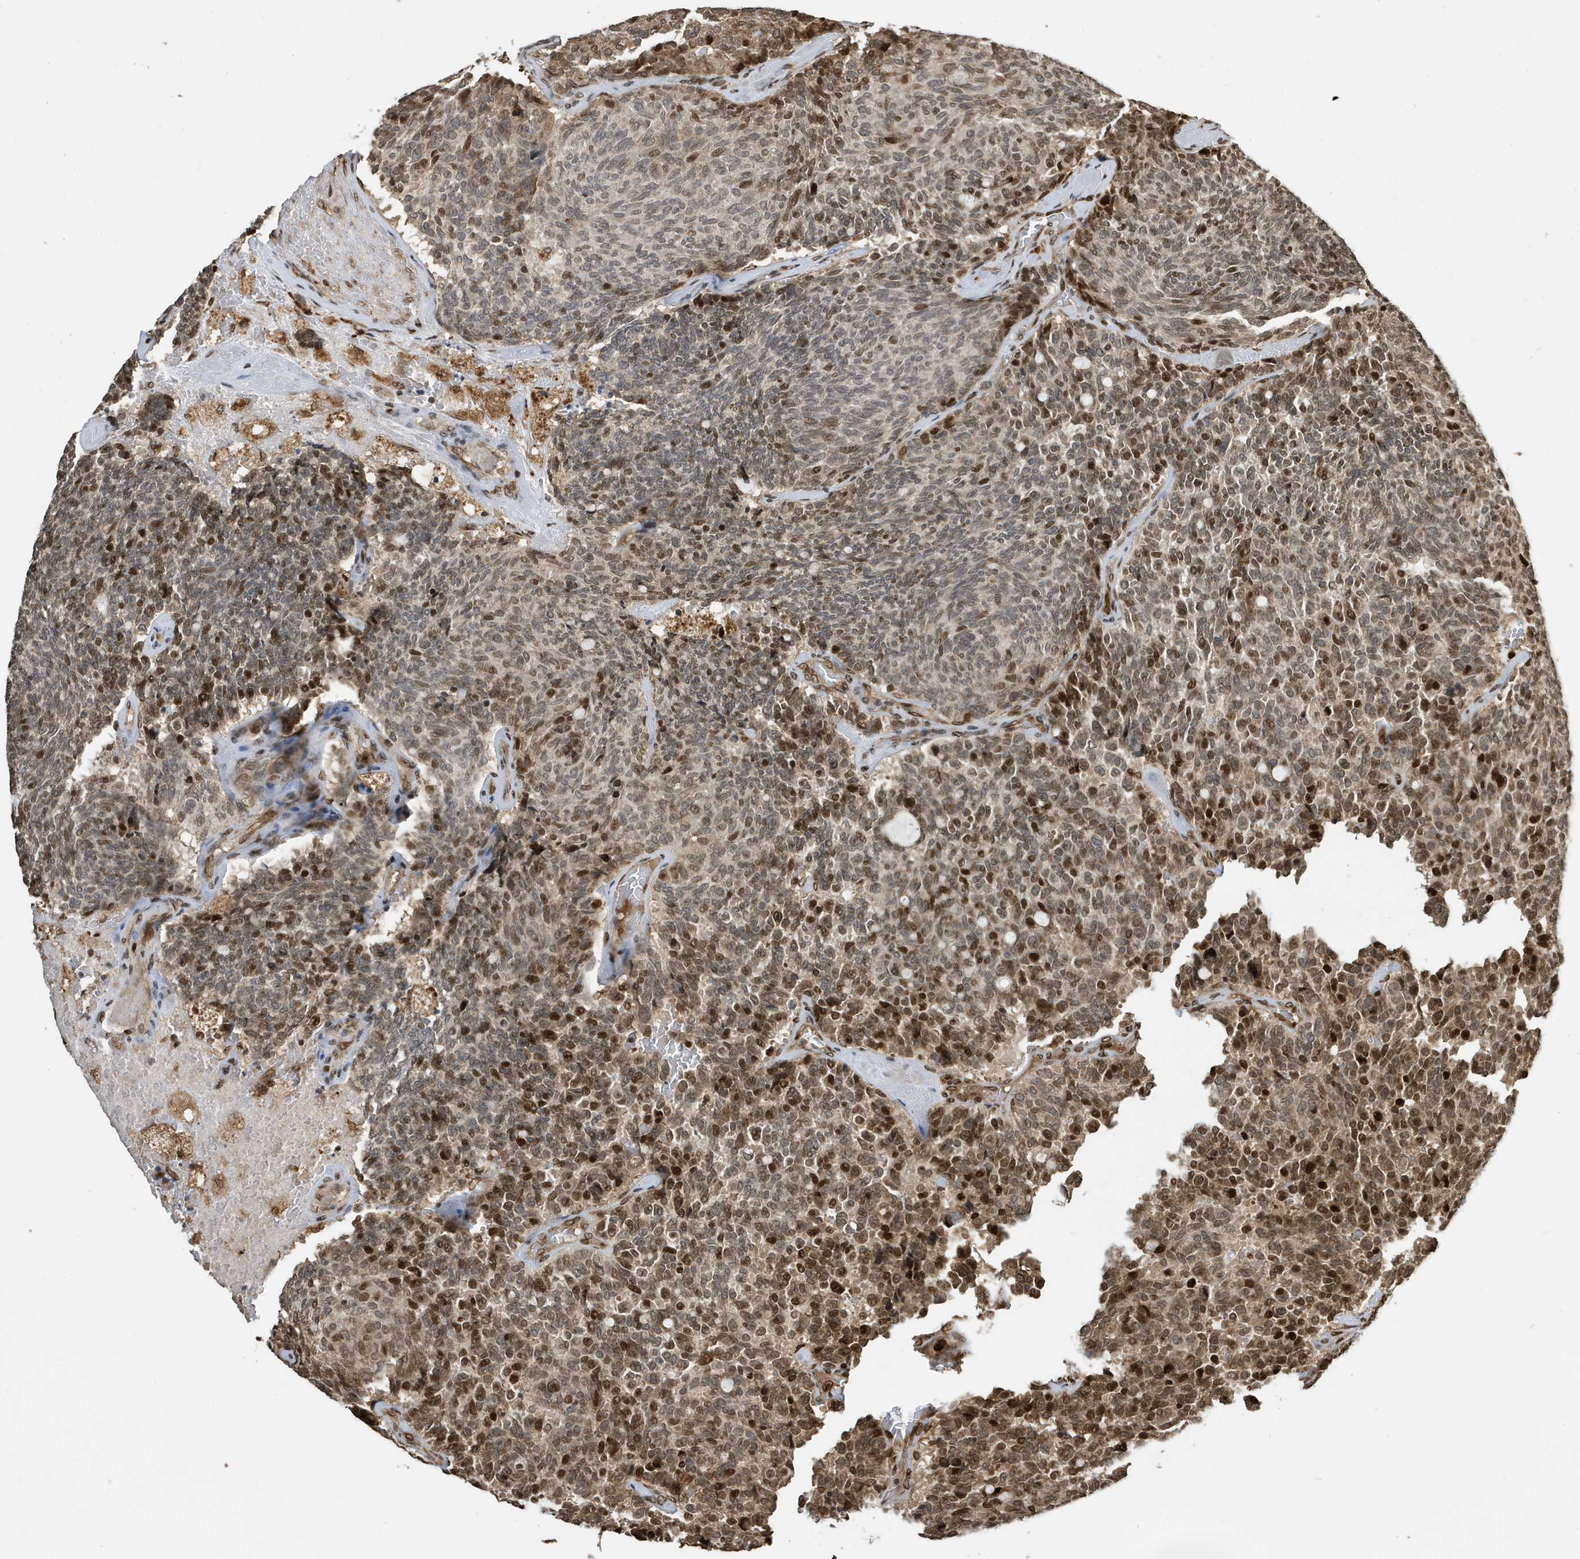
{"staining": {"intensity": "moderate", "quantity": "25%-75%", "location": "nuclear"}, "tissue": "carcinoid", "cell_type": "Tumor cells", "image_type": "cancer", "snomed": [{"axis": "morphology", "description": "Carcinoid, malignant, NOS"}, {"axis": "topography", "description": "Pancreas"}], "caption": "There is medium levels of moderate nuclear positivity in tumor cells of carcinoid, as demonstrated by immunohistochemical staining (brown color).", "gene": "DUSP18", "patient": {"sex": "female", "age": 54}}